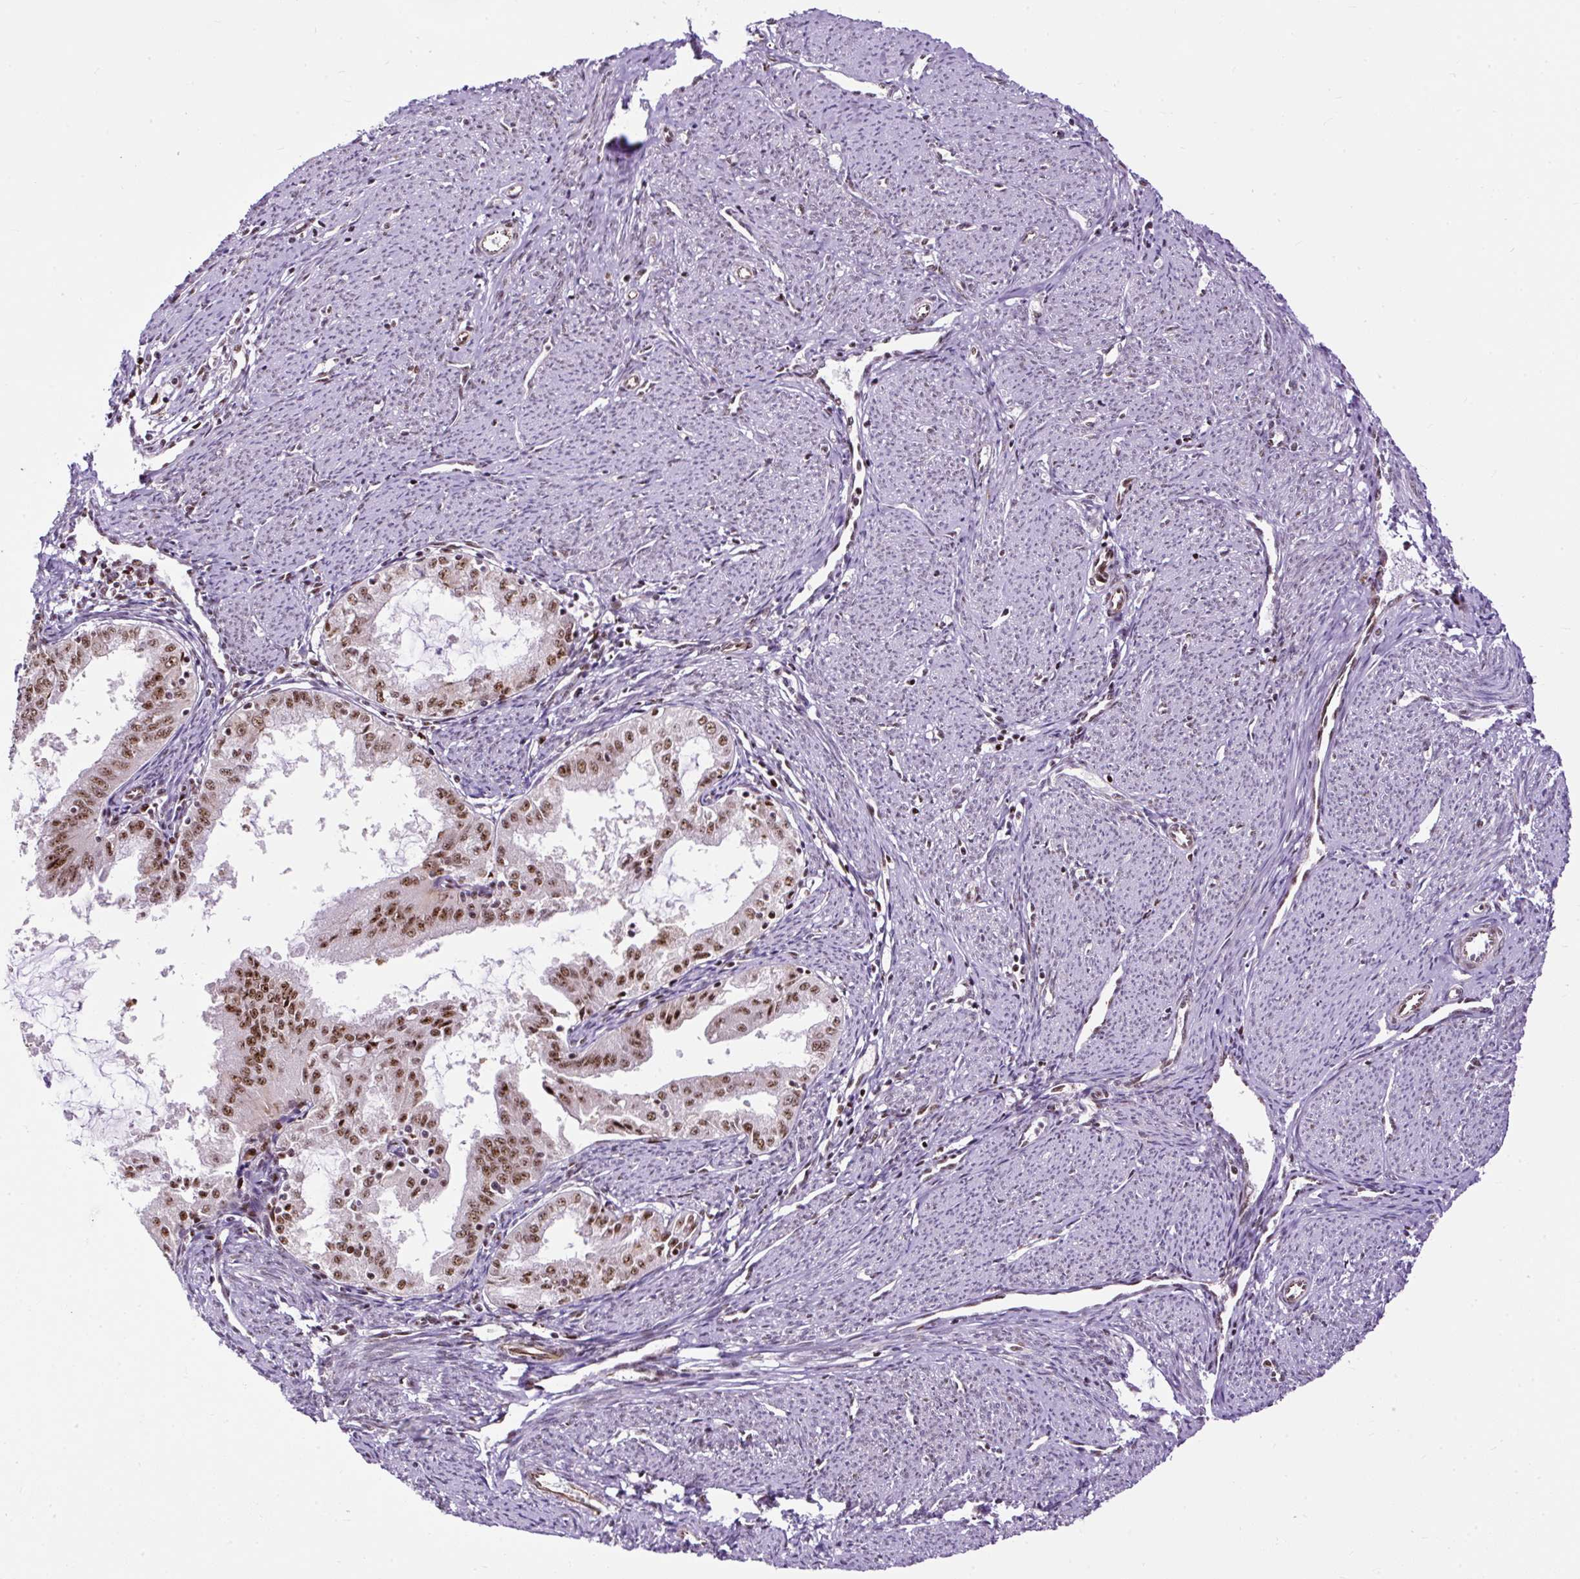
{"staining": {"intensity": "moderate", "quantity": ">75%", "location": "nuclear"}, "tissue": "endometrial cancer", "cell_type": "Tumor cells", "image_type": "cancer", "snomed": [{"axis": "morphology", "description": "Adenocarcinoma, NOS"}, {"axis": "topography", "description": "Endometrium"}], "caption": "Brown immunohistochemical staining in adenocarcinoma (endometrial) exhibits moderate nuclear positivity in approximately >75% of tumor cells. Nuclei are stained in blue.", "gene": "LUC7L2", "patient": {"sex": "female", "age": 70}}